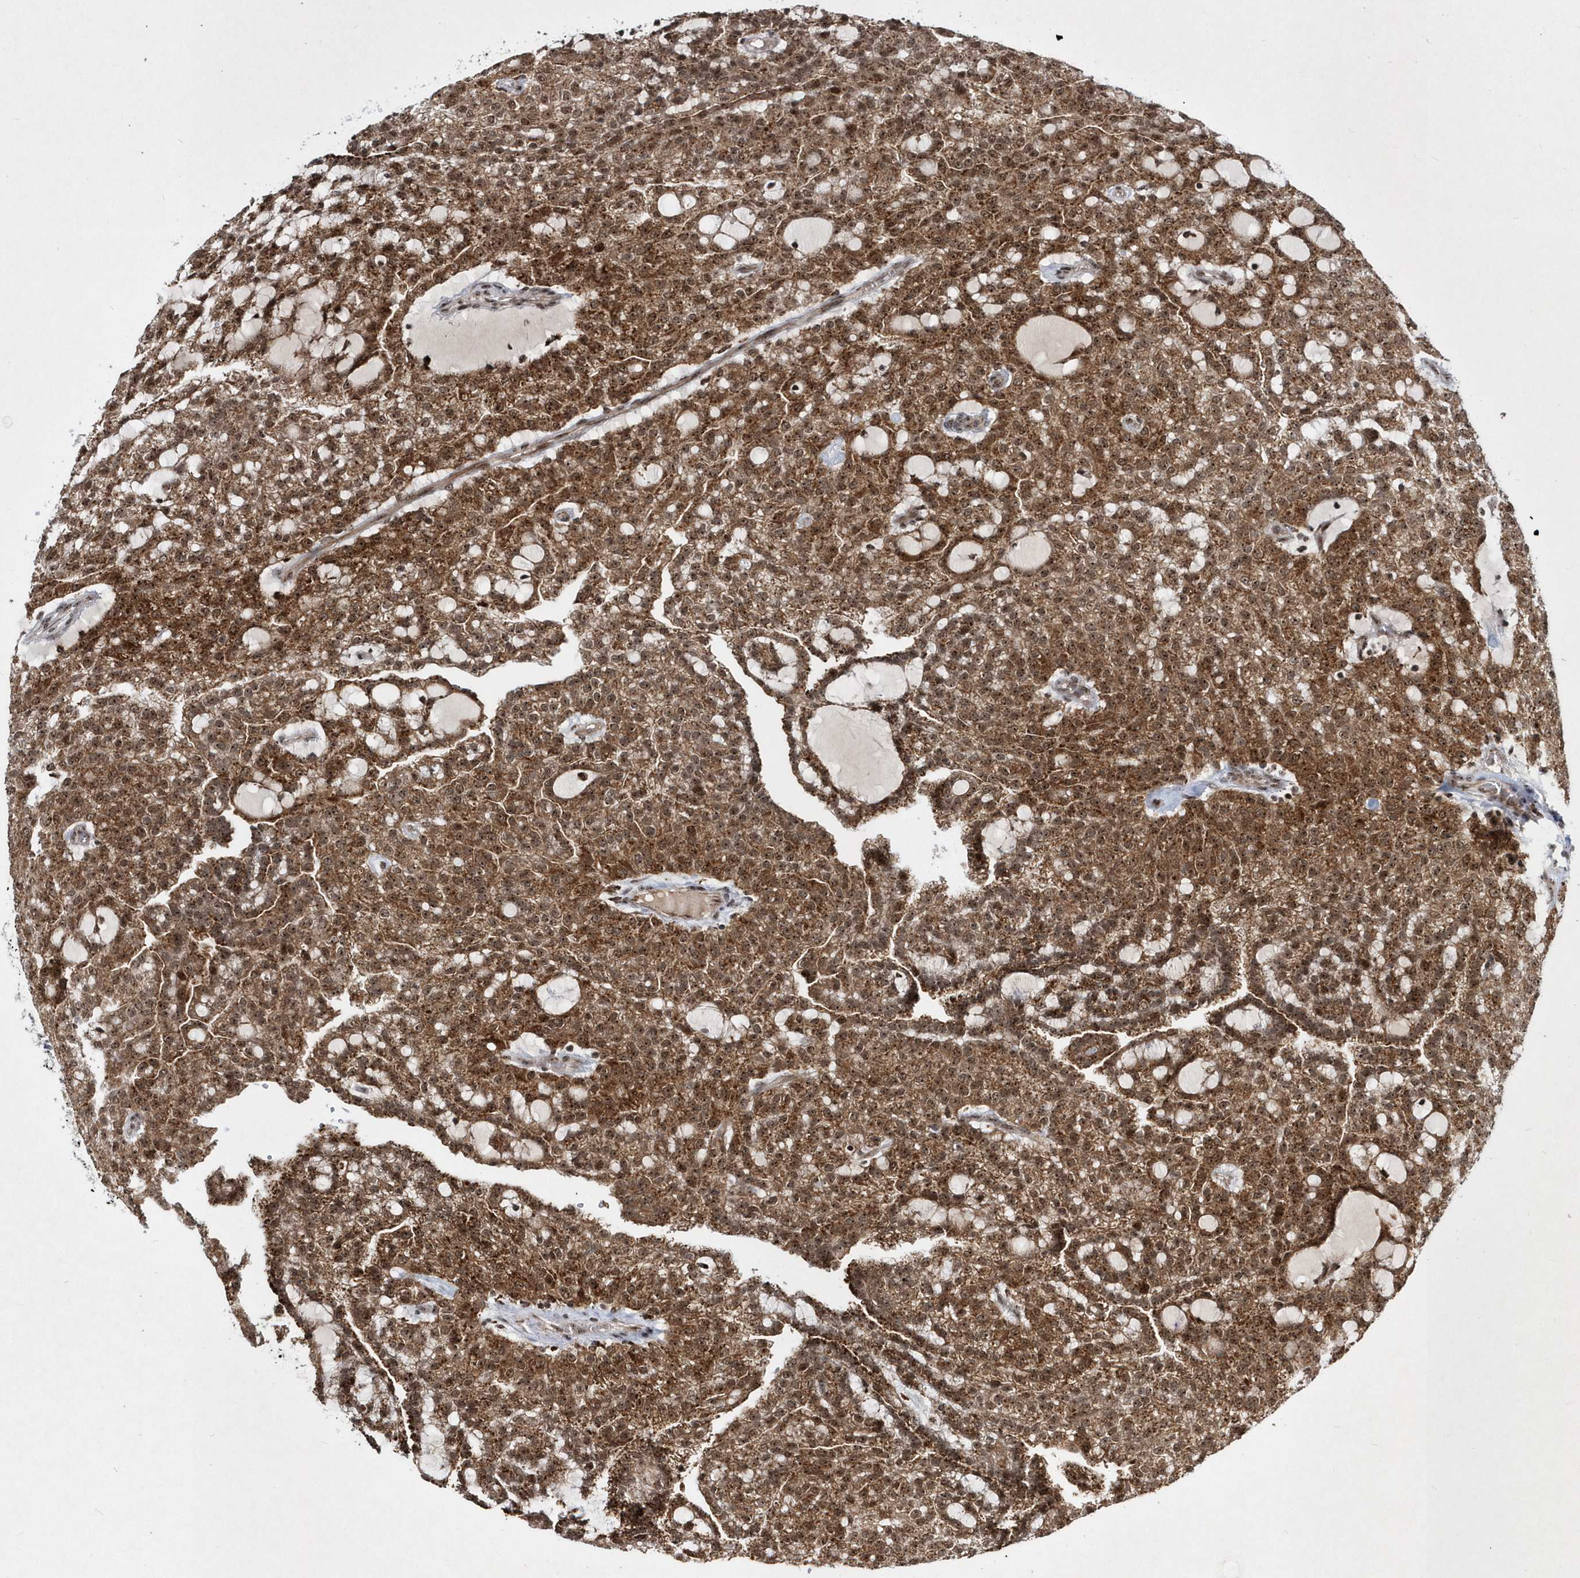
{"staining": {"intensity": "moderate", "quantity": ">75%", "location": "cytoplasmic/membranous,nuclear"}, "tissue": "renal cancer", "cell_type": "Tumor cells", "image_type": "cancer", "snomed": [{"axis": "morphology", "description": "Adenocarcinoma, NOS"}, {"axis": "topography", "description": "Kidney"}], "caption": "Immunohistochemistry (IHC) image of neoplastic tissue: adenocarcinoma (renal) stained using immunohistochemistry (IHC) reveals medium levels of moderate protein expression localized specifically in the cytoplasmic/membranous and nuclear of tumor cells, appearing as a cytoplasmic/membranous and nuclear brown color.", "gene": "SOWAHB", "patient": {"sex": "male", "age": 63}}